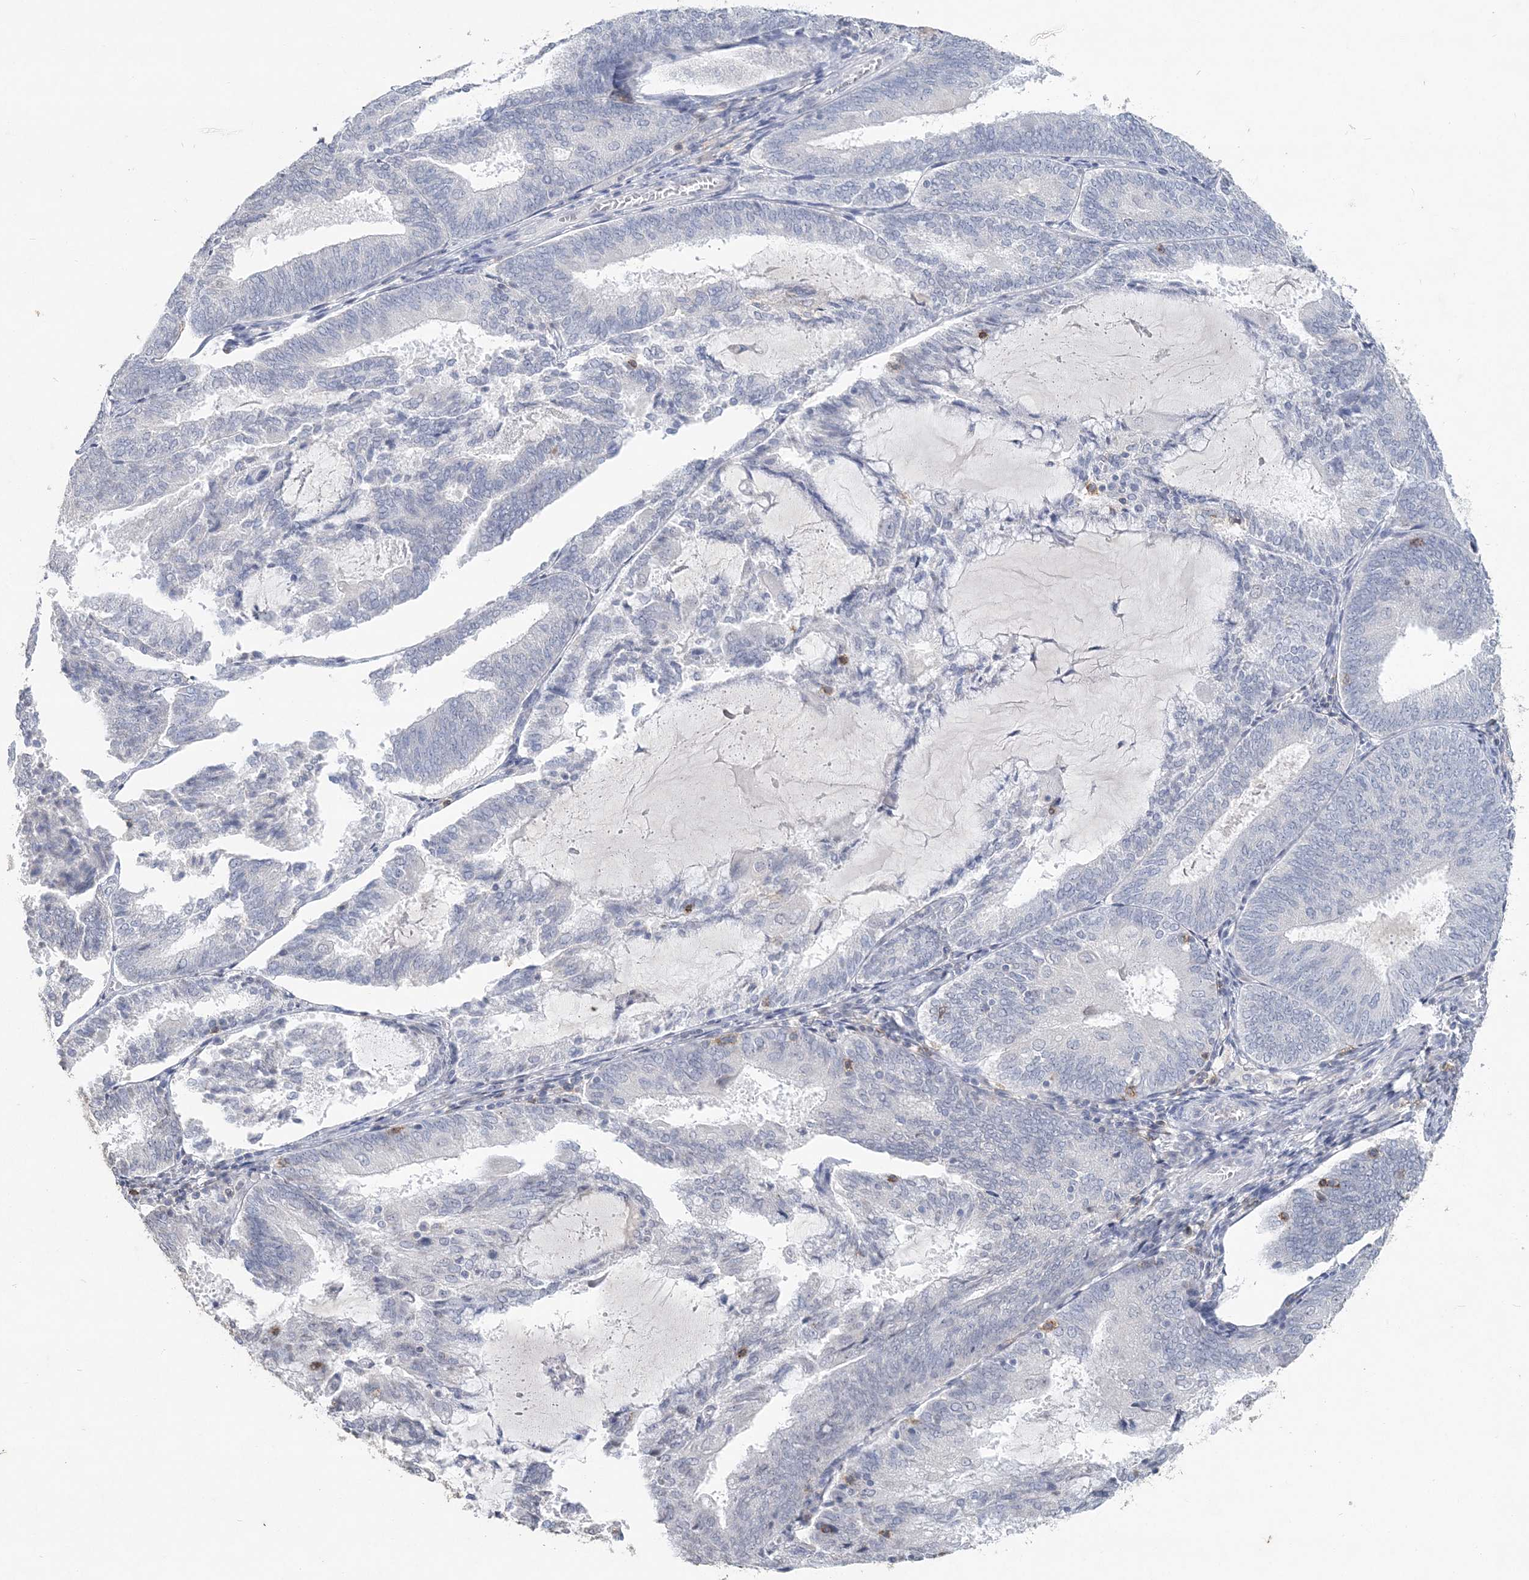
{"staining": {"intensity": "negative", "quantity": "none", "location": "none"}, "tissue": "endometrial cancer", "cell_type": "Tumor cells", "image_type": "cancer", "snomed": [{"axis": "morphology", "description": "Adenocarcinoma, NOS"}, {"axis": "topography", "description": "Endometrium"}], "caption": "A high-resolution photomicrograph shows immunohistochemistry staining of endometrial cancer, which reveals no significant expression in tumor cells.", "gene": "PDCD1", "patient": {"sex": "female", "age": 81}}